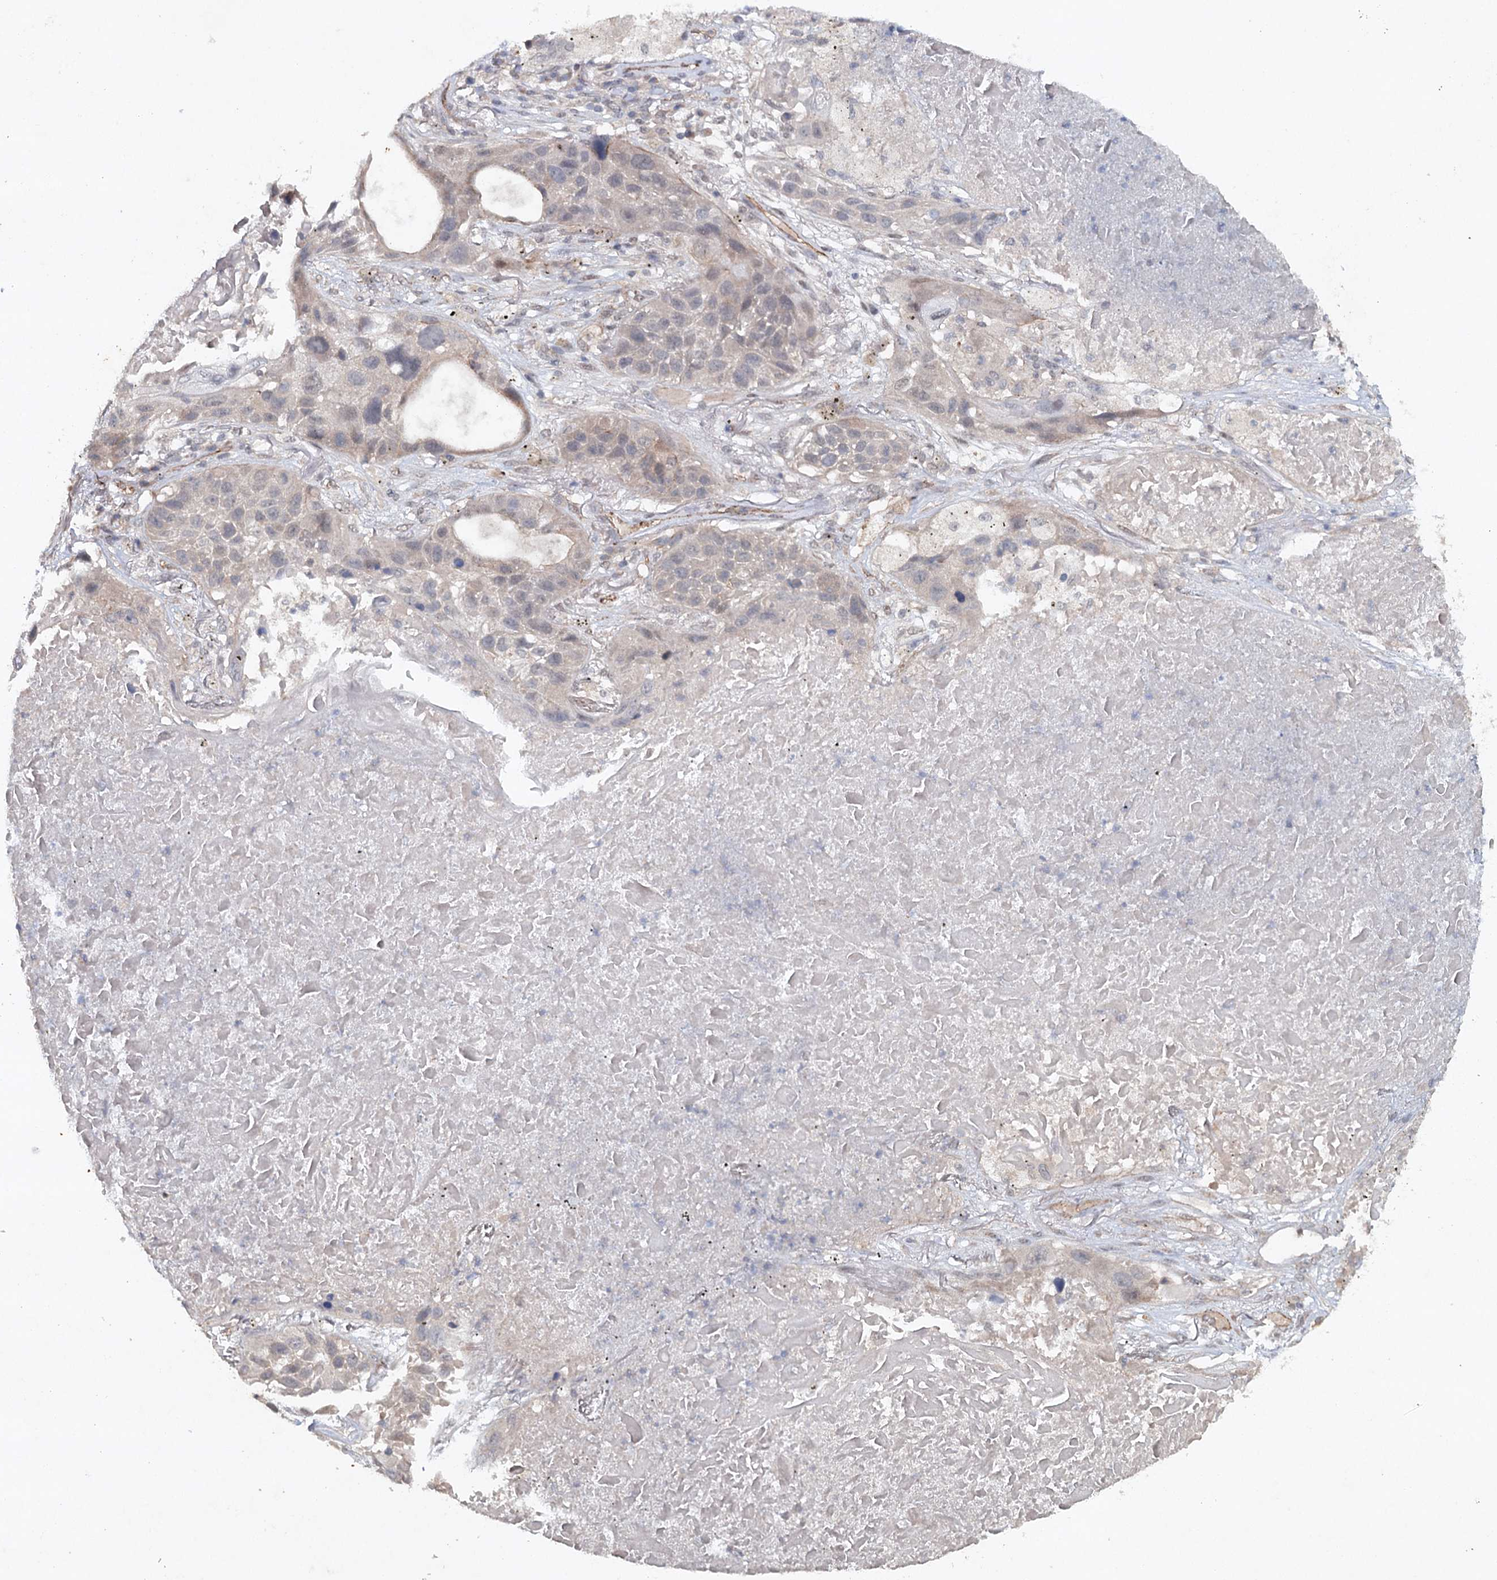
{"staining": {"intensity": "weak", "quantity": "<25%", "location": "cytoplasmic/membranous,nuclear"}, "tissue": "lung cancer", "cell_type": "Tumor cells", "image_type": "cancer", "snomed": [{"axis": "morphology", "description": "Squamous cell carcinoma, NOS"}, {"axis": "topography", "description": "Lung"}], "caption": "An immunohistochemistry (IHC) micrograph of squamous cell carcinoma (lung) is shown. There is no staining in tumor cells of squamous cell carcinoma (lung). The staining was performed using DAB (3,3'-diaminobenzidine) to visualize the protein expression in brown, while the nuclei were stained in blue with hematoxylin (Magnification: 20x).", "gene": "SYNPO", "patient": {"sex": "male", "age": 57}}